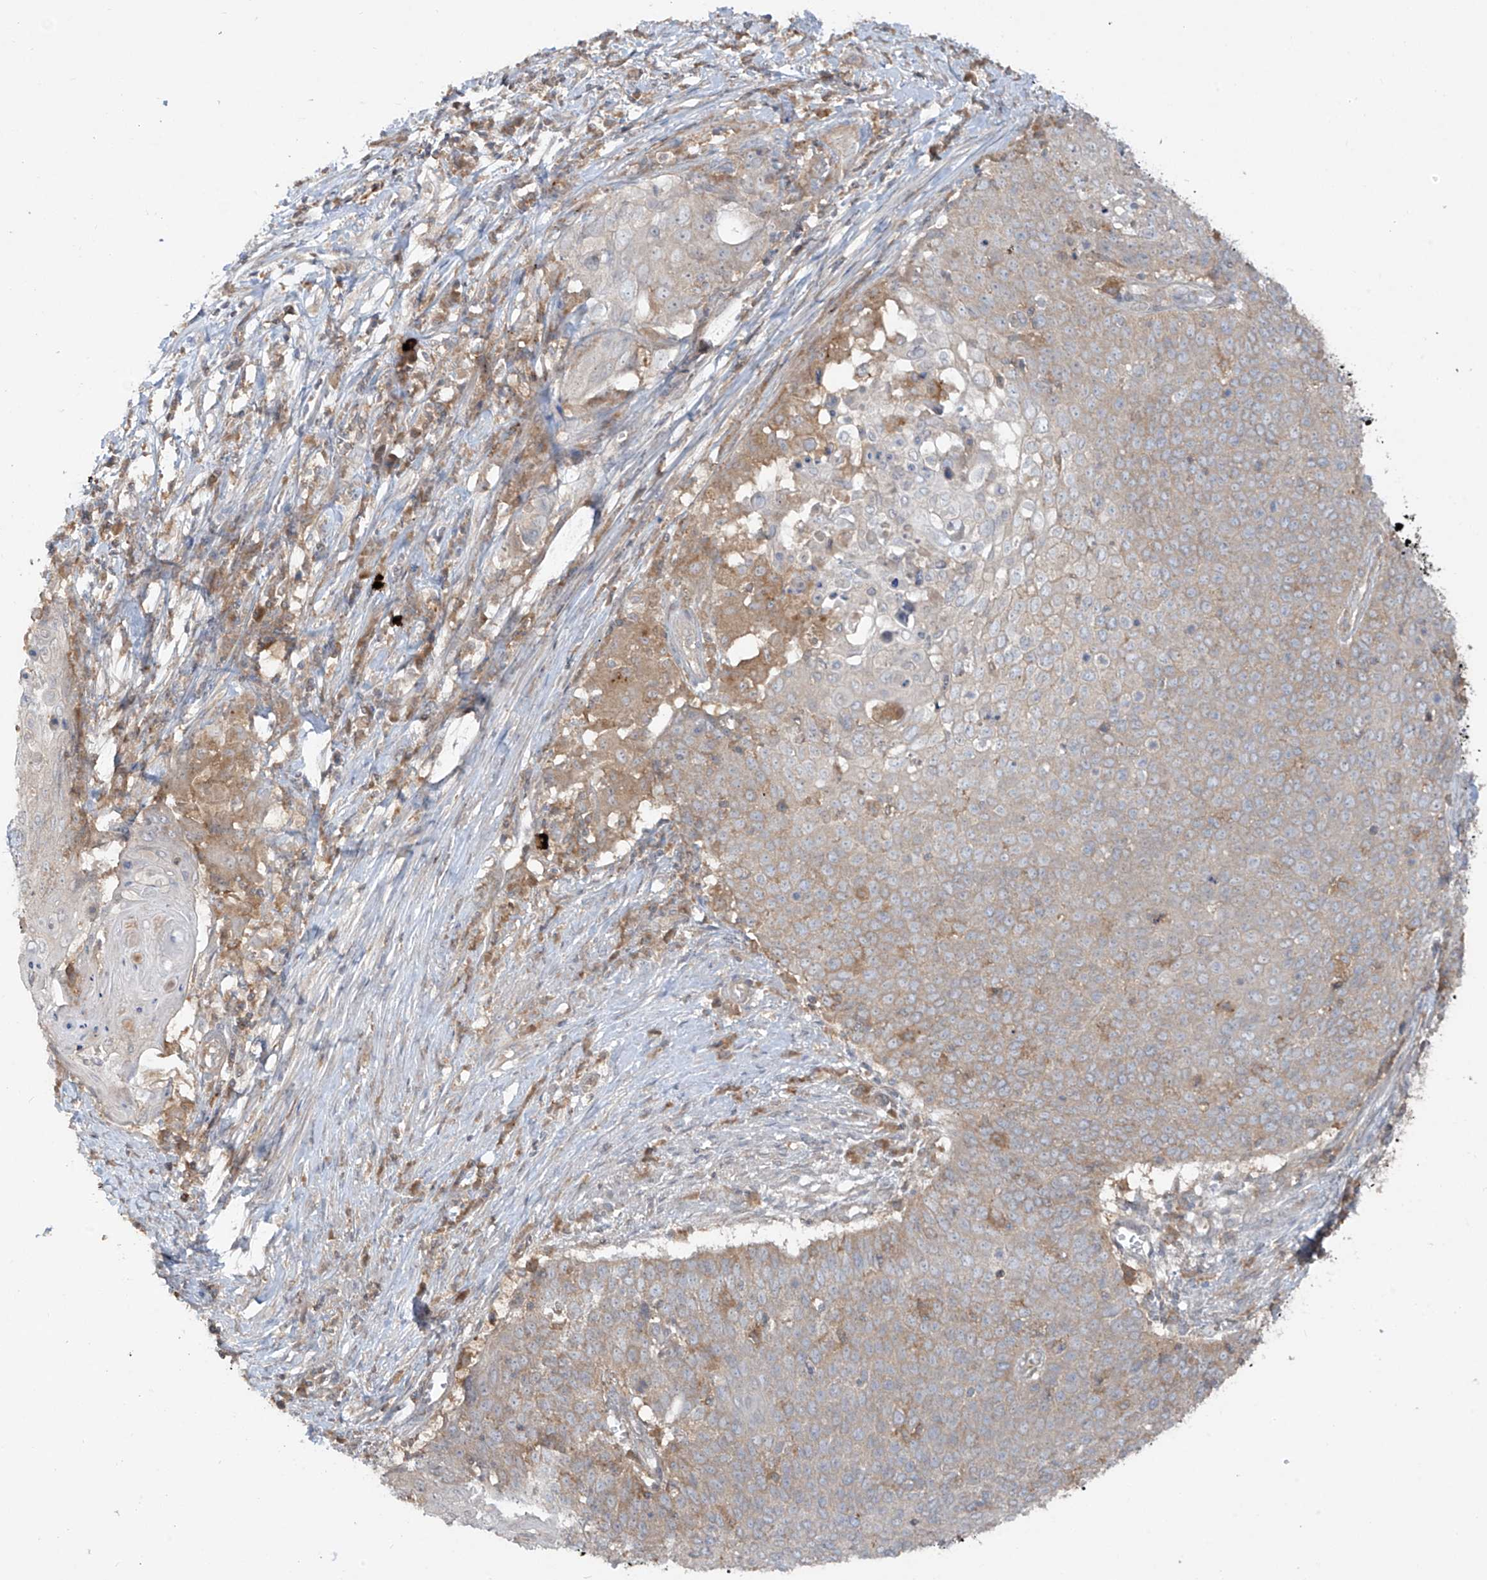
{"staining": {"intensity": "weak", "quantity": "25%-75%", "location": "cytoplasmic/membranous"}, "tissue": "cervical cancer", "cell_type": "Tumor cells", "image_type": "cancer", "snomed": [{"axis": "morphology", "description": "Squamous cell carcinoma, NOS"}, {"axis": "topography", "description": "Cervix"}], "caption": "Human squamous cell carcinoma (cervical) stained with a brown dye demonstrates weak cytoplasmic/membranous positive positivity in about 25%-75% of tumor cells.", "gene": "LDAH", "patient": {"sex": "female", "age": 39}}